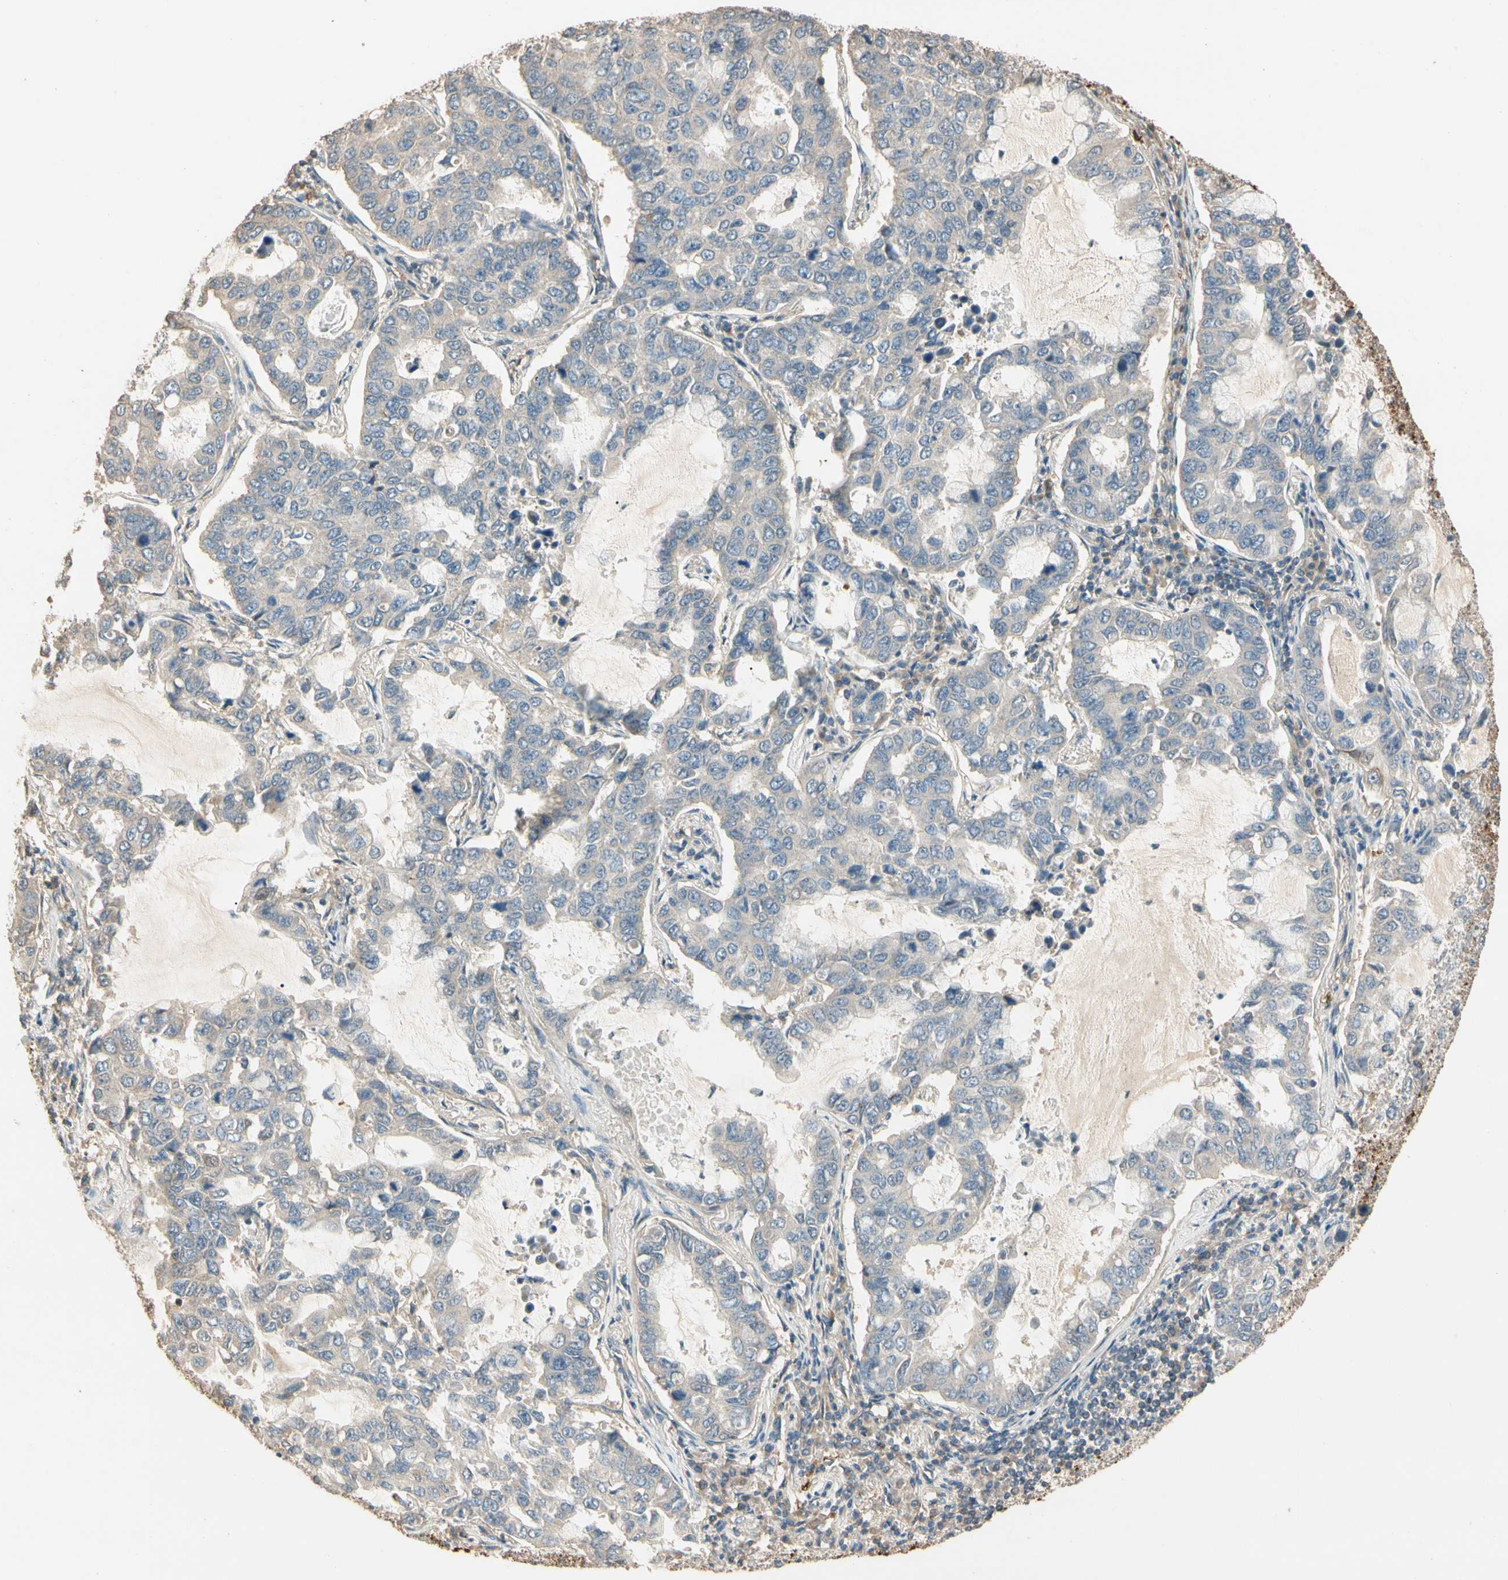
{"staining": {"intensity": "weak", "quantity": "25%-75%", "location": "cytoplasmic/membranous"}, "tissue": "lung cancer", "cell_type": "Tumor cells", "image_type": "cancer", "snomed": [{"axis": "morphology", "description": "Adenocarcinoma, NOS"}, {"axis": "topography", "description": "Lung"}], "caption": "This micrograph reveals immunohistochemistry (IHC) staining of lung cancer, with low weak cytoplasmic/membranous positivity in approximately 25%-75% of tumor cells.", "gene": "CDH6", "patient": {"sex": "male", "age": 64}}